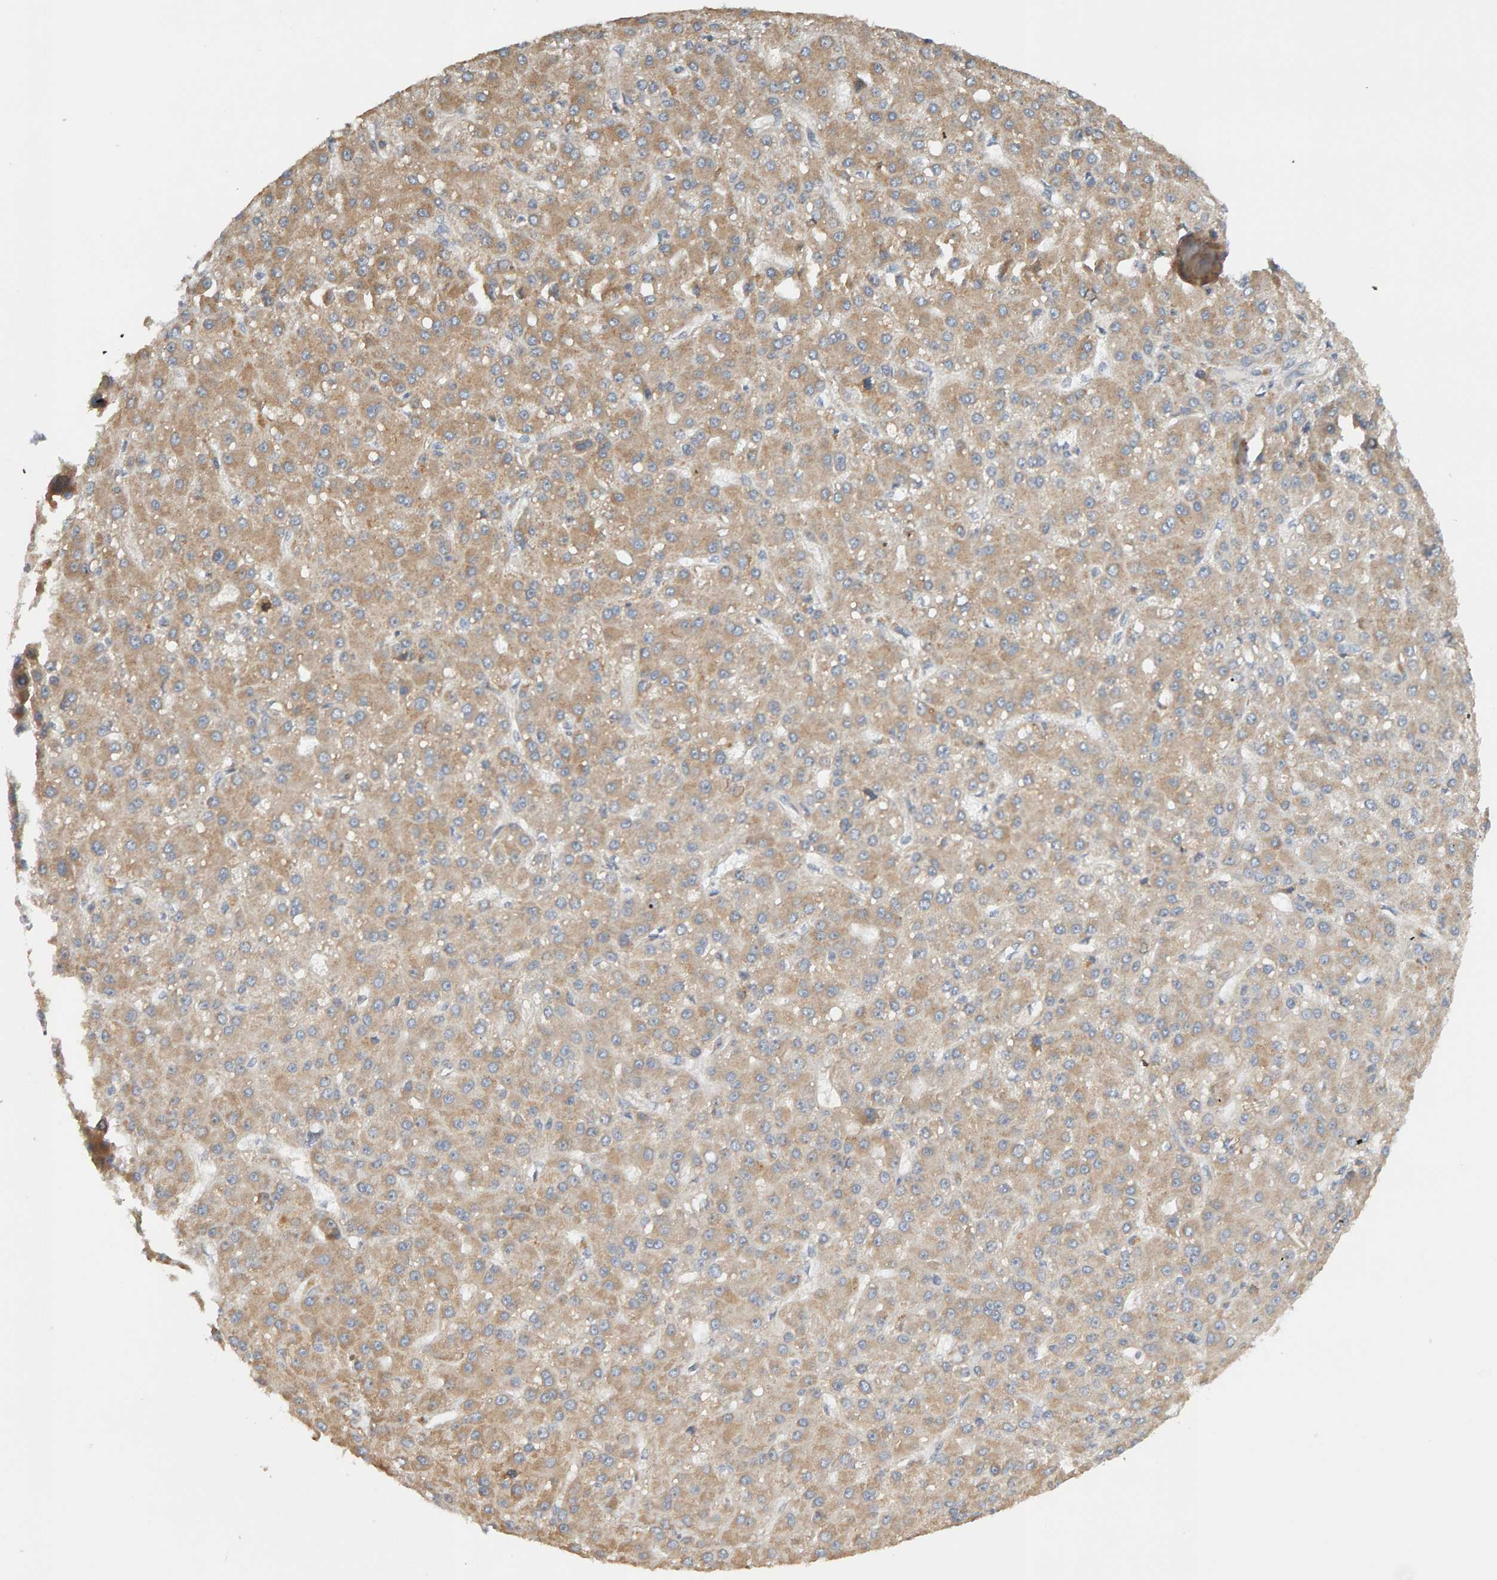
{"staining": {"intensity": "weak", "quantity": ">75%", "location": "cytoplasmic/membranous"}, "tissue": "liver cancer", "cell_type": "Tumor cells", "image_type": "cancer", "snomed": [{"axis": "morphology", "description": "Carcinoma, Hepatocellular, NOS"}, {"axis": "topography", "description": "Liver"}], "caption": "Immunohistochemical staining of liver cancer (hepatocellular carcinoma) exhibits low levels of weak cytoplasmic/membranous protein staining in approximately >75% of tumor cells.", "gene": "DNAJC7", "patient": {"sex": "male", "age": 67}}